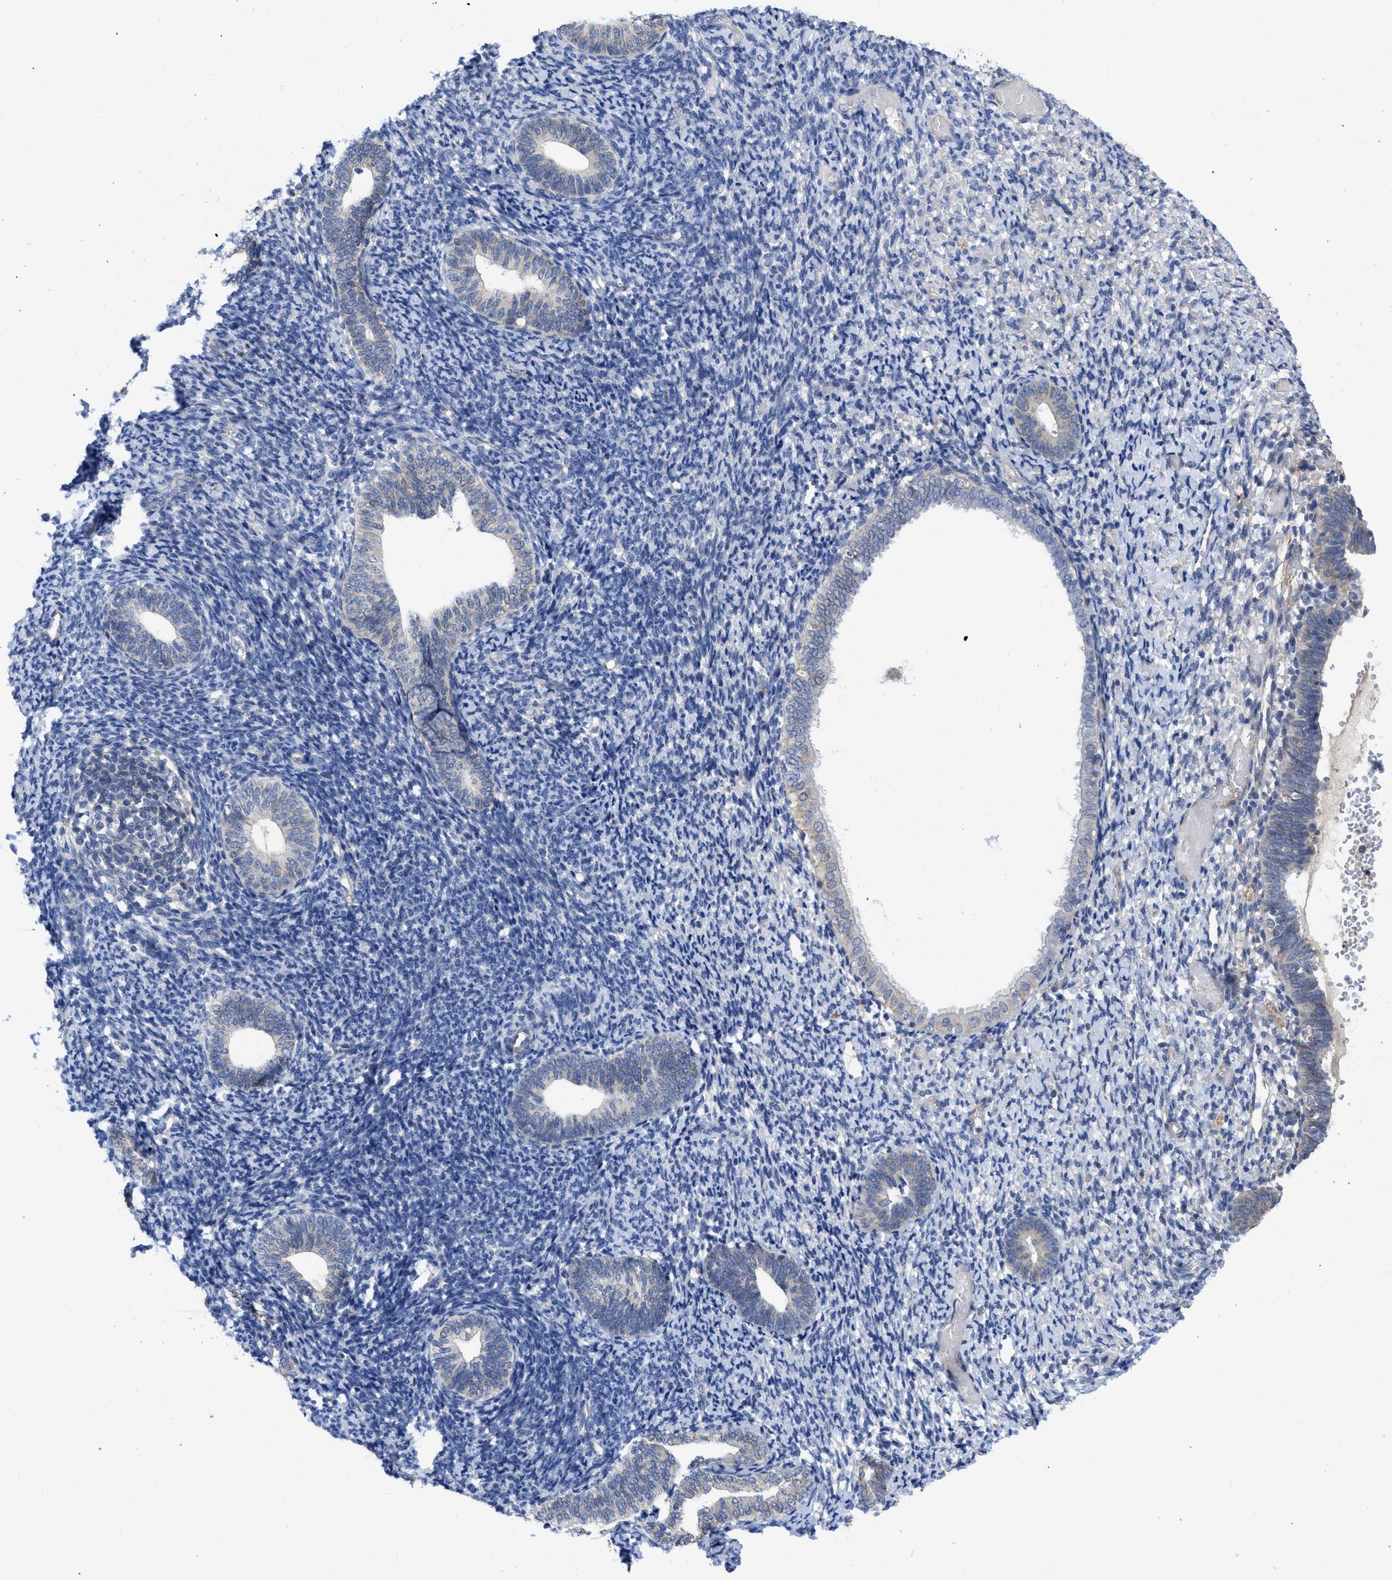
{"staining": {"intensity": "negative", "quantity": "none", "location": "none"}, "tissue": "endometrium", "cell_type": "Cells in endometrial stroma", "image_type": "normal", "snomed": [{"axis": "morphology", "description": "Normal tissue, NOS"}, {"axis": "topography", "description": "Endometrium"}], "caption": "Image shows no protein expression in cells in endometrial stroma of normal endometrium.", "gene": "ARHGEF26", "patient": {"sex": "female", "age": 66}}